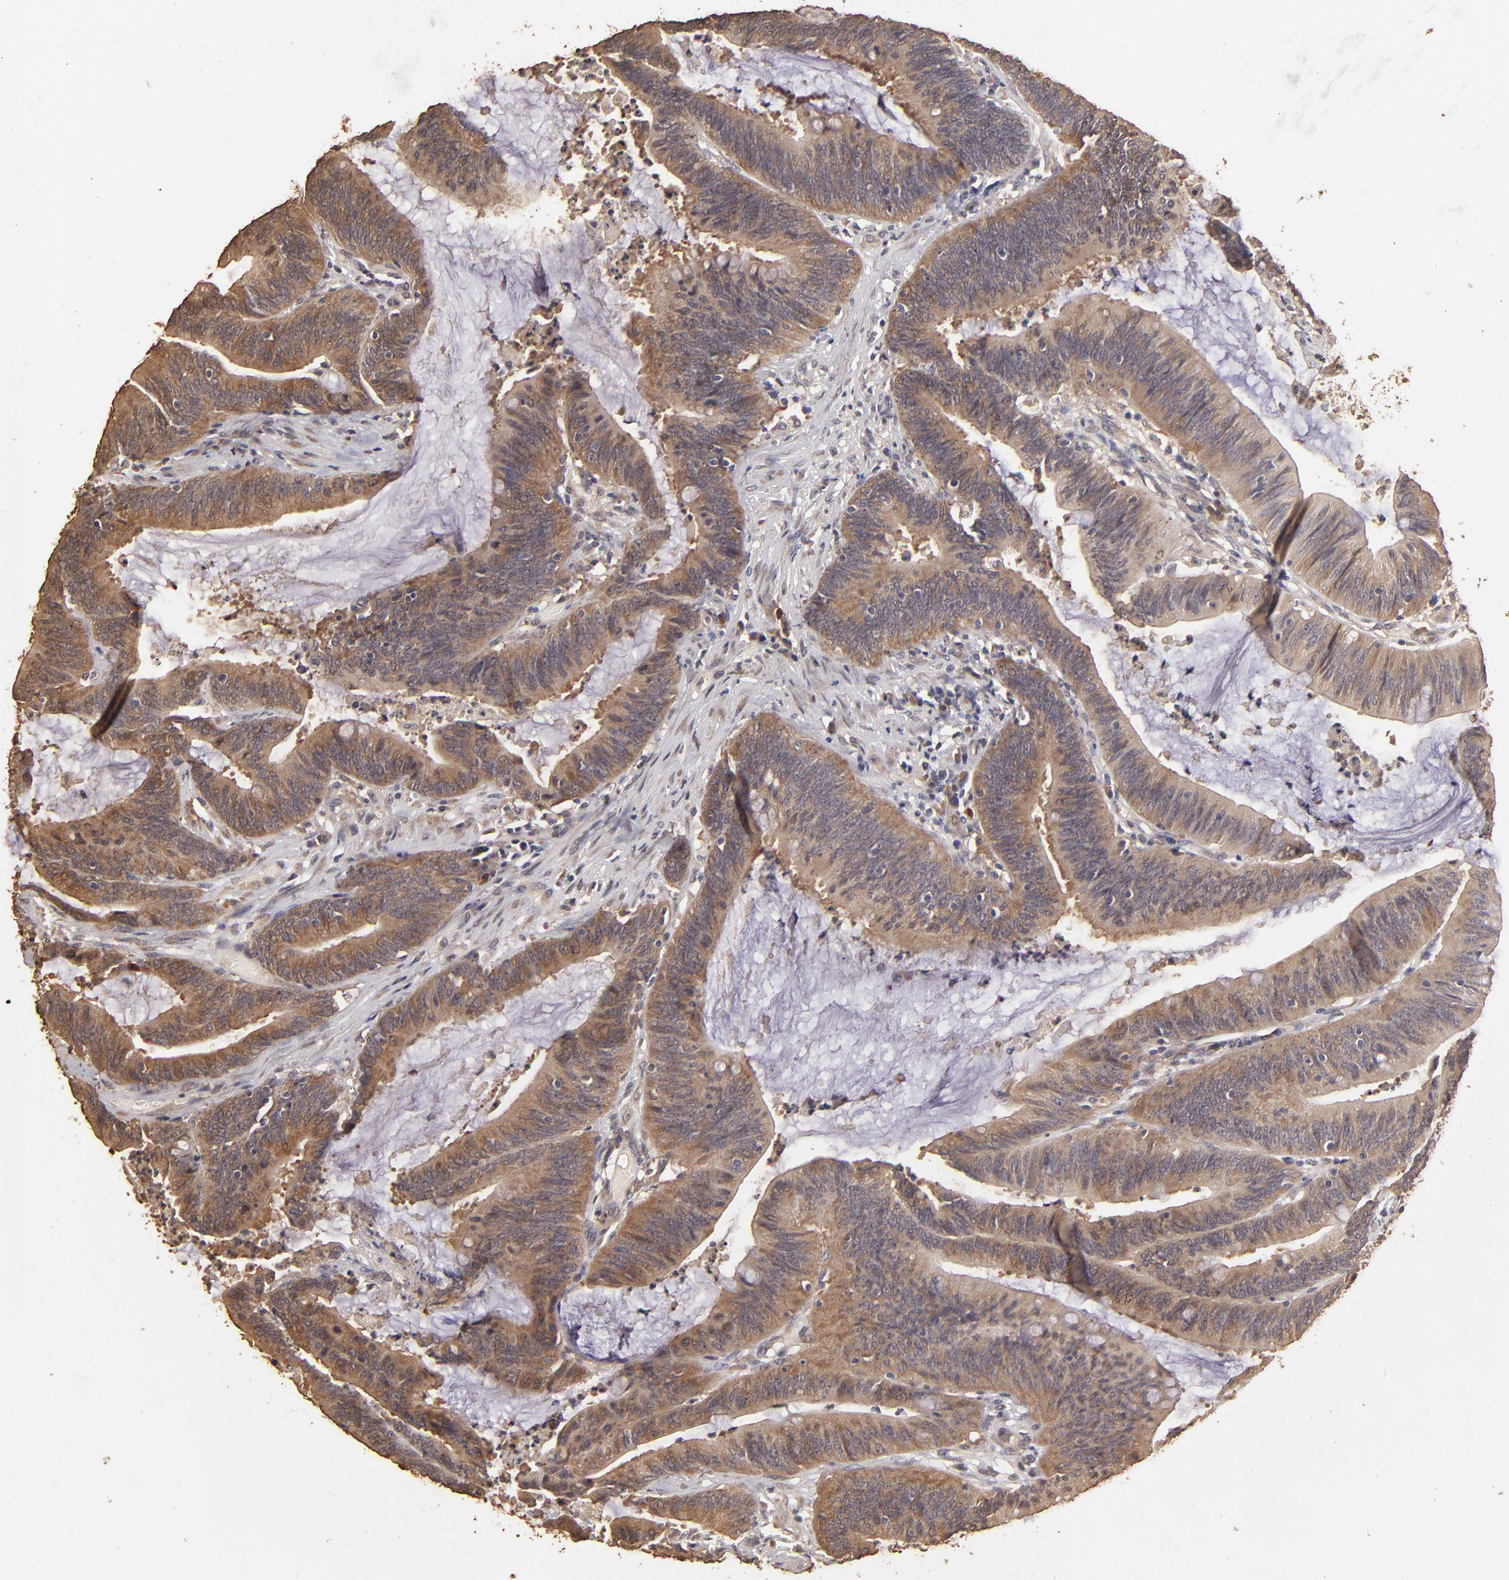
{"staining": {"intensity": "strong", "quantity": ">75%", "location": "cytoplasmic/membranous"}, "tissue": "colorectal cancer", "cell_type": "Tumor cells", "image_type": "cancer", "snomed": [{"axis": "morphology", "description": "Adenocarcinoma, NOS"}, {"axis": "topography", "description": "Rectum"}], "caption": "Adenocarcinoma (colorectal) stained with a brown dye exhibits strong cytoplasmic/membranous positive staining in approximately >75% of tumor cells.", "gene": "OPHN1", "patient": {"sex": "female", "age": 66}}